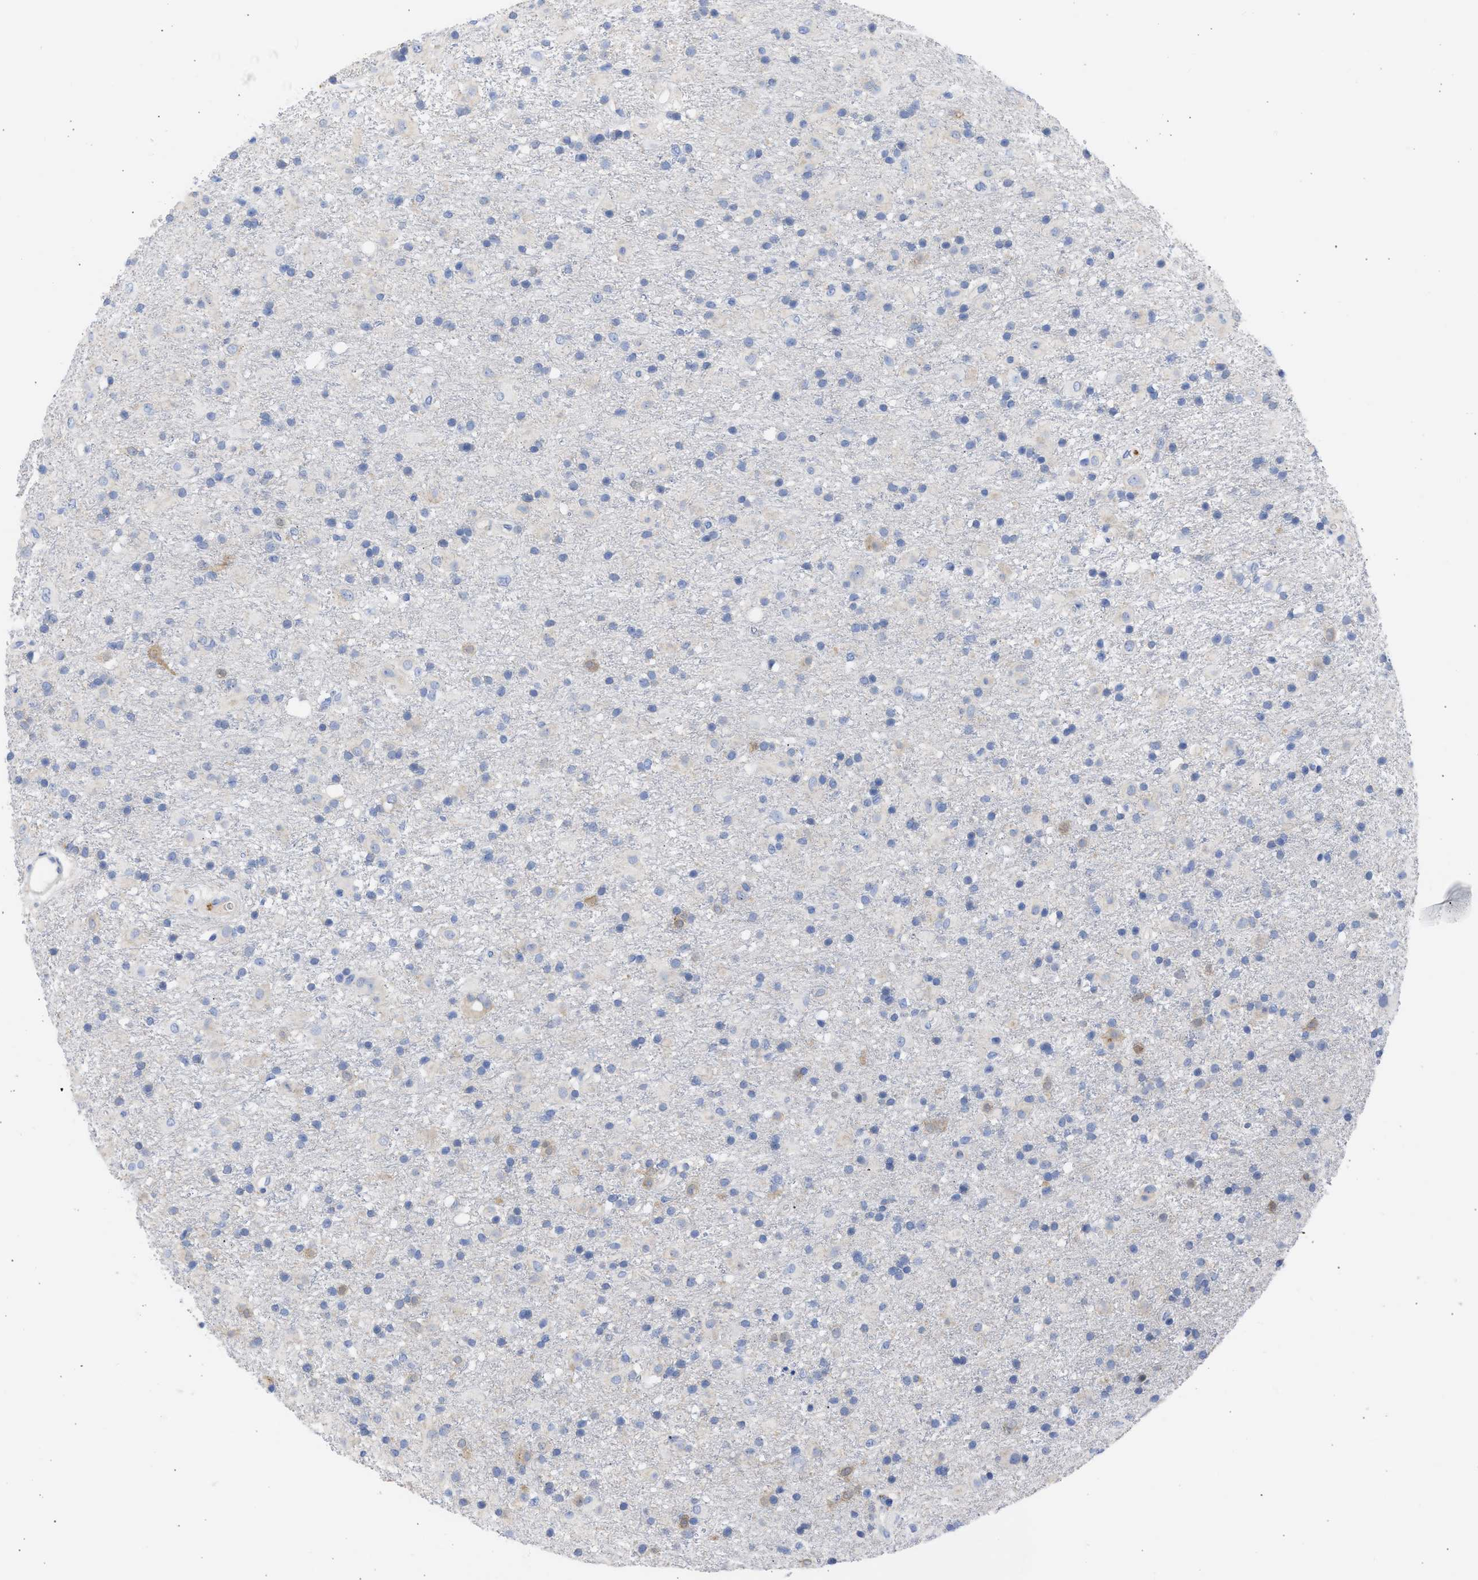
{"staining": {"intensity": "negative", "quantity": "none", "location": "none"}, "tissue": "glioma", "cell_type": "Tumor cells", "image_type": "cancer", "snomed": [{"axis": "morphology", "description": "Glioma, malignant, Low grade"}, {"axis": "topography", "description": "Brain"}], "caption": "Tumor cells are negative for protein expression in human glioma.", "gene": "RSPH1", "patient": {"sex": "male", "age": 65}}